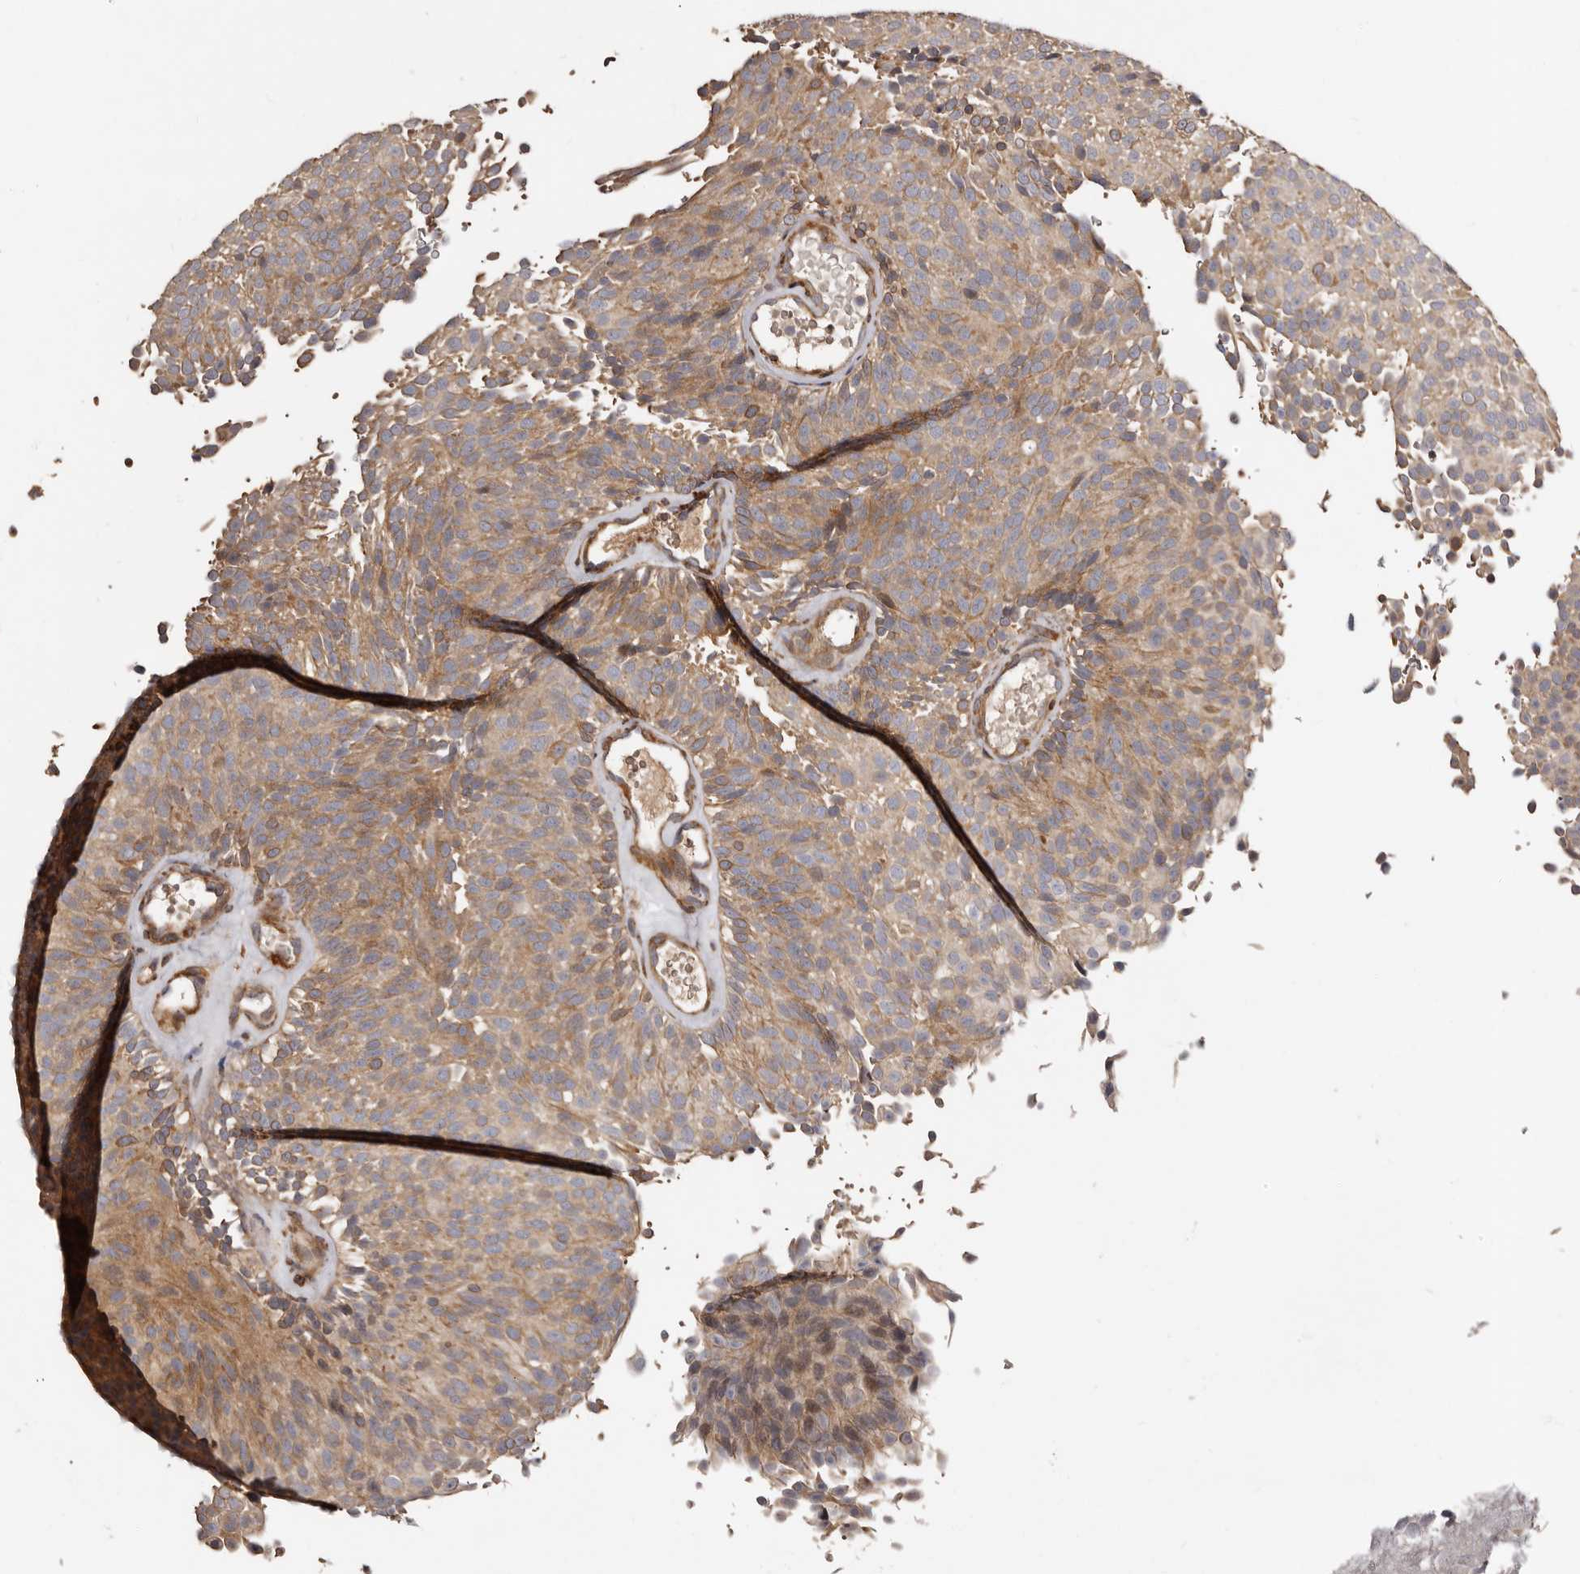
{"staining": {"intensity": "moderate", "quantity": ">75%", "location": "cytoplasmic/membranous"}, "tissue": "urothelial cancer", "cell_type": "Tumor cells", "image_type": "cancer", "snomed": [{"axis": "morphology", "description": "Urothelial carcinoma, Low grade"}, {"axis": "topography", "description": "Urinary bladder"}], "caption": "The immunohistochemical stain highlights moderate cytoplasmic/membranous staining in tumor cells of low-grade urothelial carcinoma tissue.", "gene": "TBC1D22B", "patient": {"sex": "male", "age": 78}}